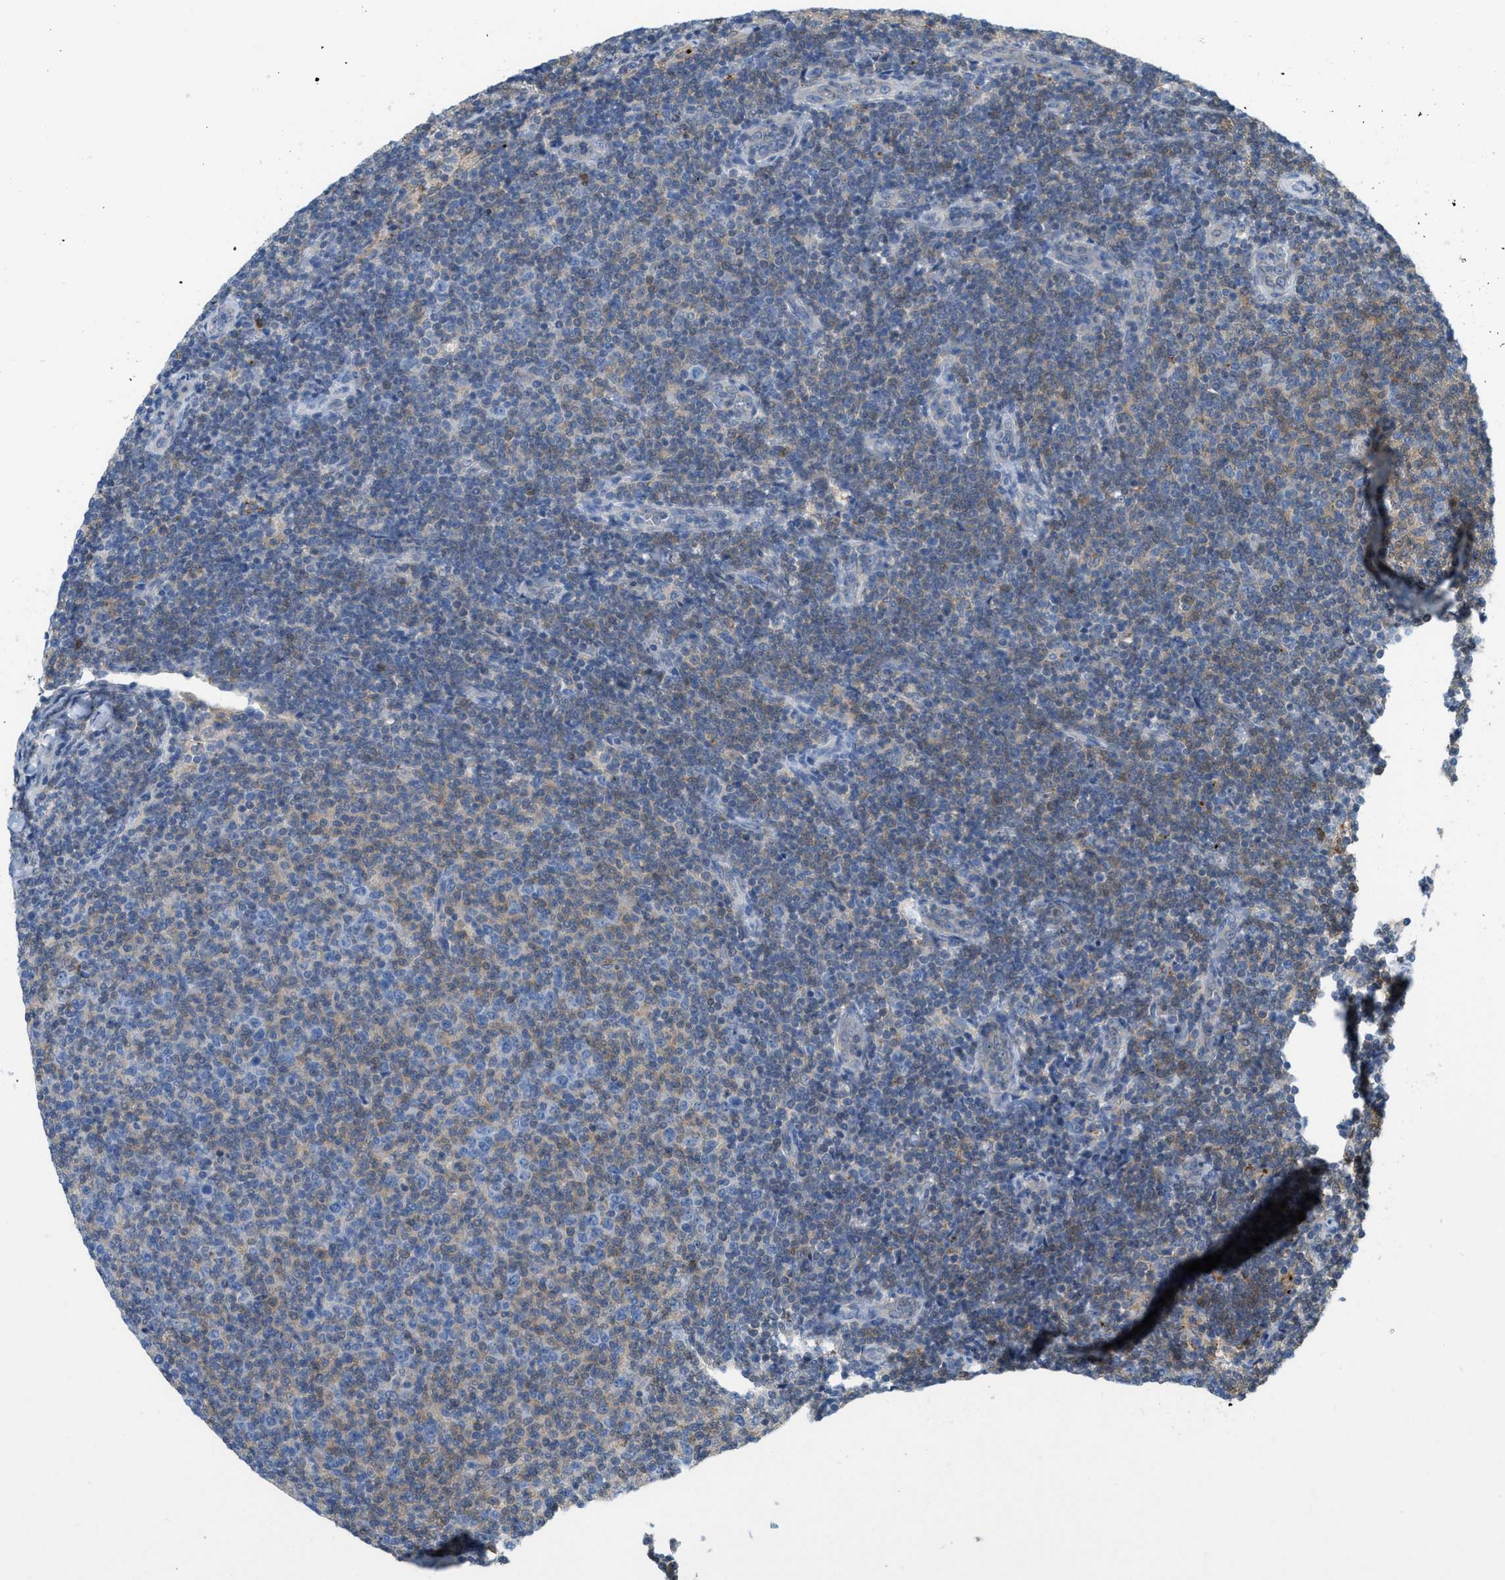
{"staining": {"intensity": "weak", "quantity": "<25%", "location": "cytoplasmic/membranous"}, "tissue": "lymphoma", "cell_type": "Tumor cells", "image_type": "cancer", "snomed": [{"axis": "morphology", "description": "Malignant lymphoma, non-Hodgkin's type, Low grade"}, {"axis": "topography", "description": "Lymph node"}], "caption": "This is a image of immunohistochemistry (IHC) staining of low-grade malignant lymphoma, non-Hodgkin's type, which shows no staining in tumor cells.", "gene": "CSTB", "patient": {"sex": "male", "age": 66}}